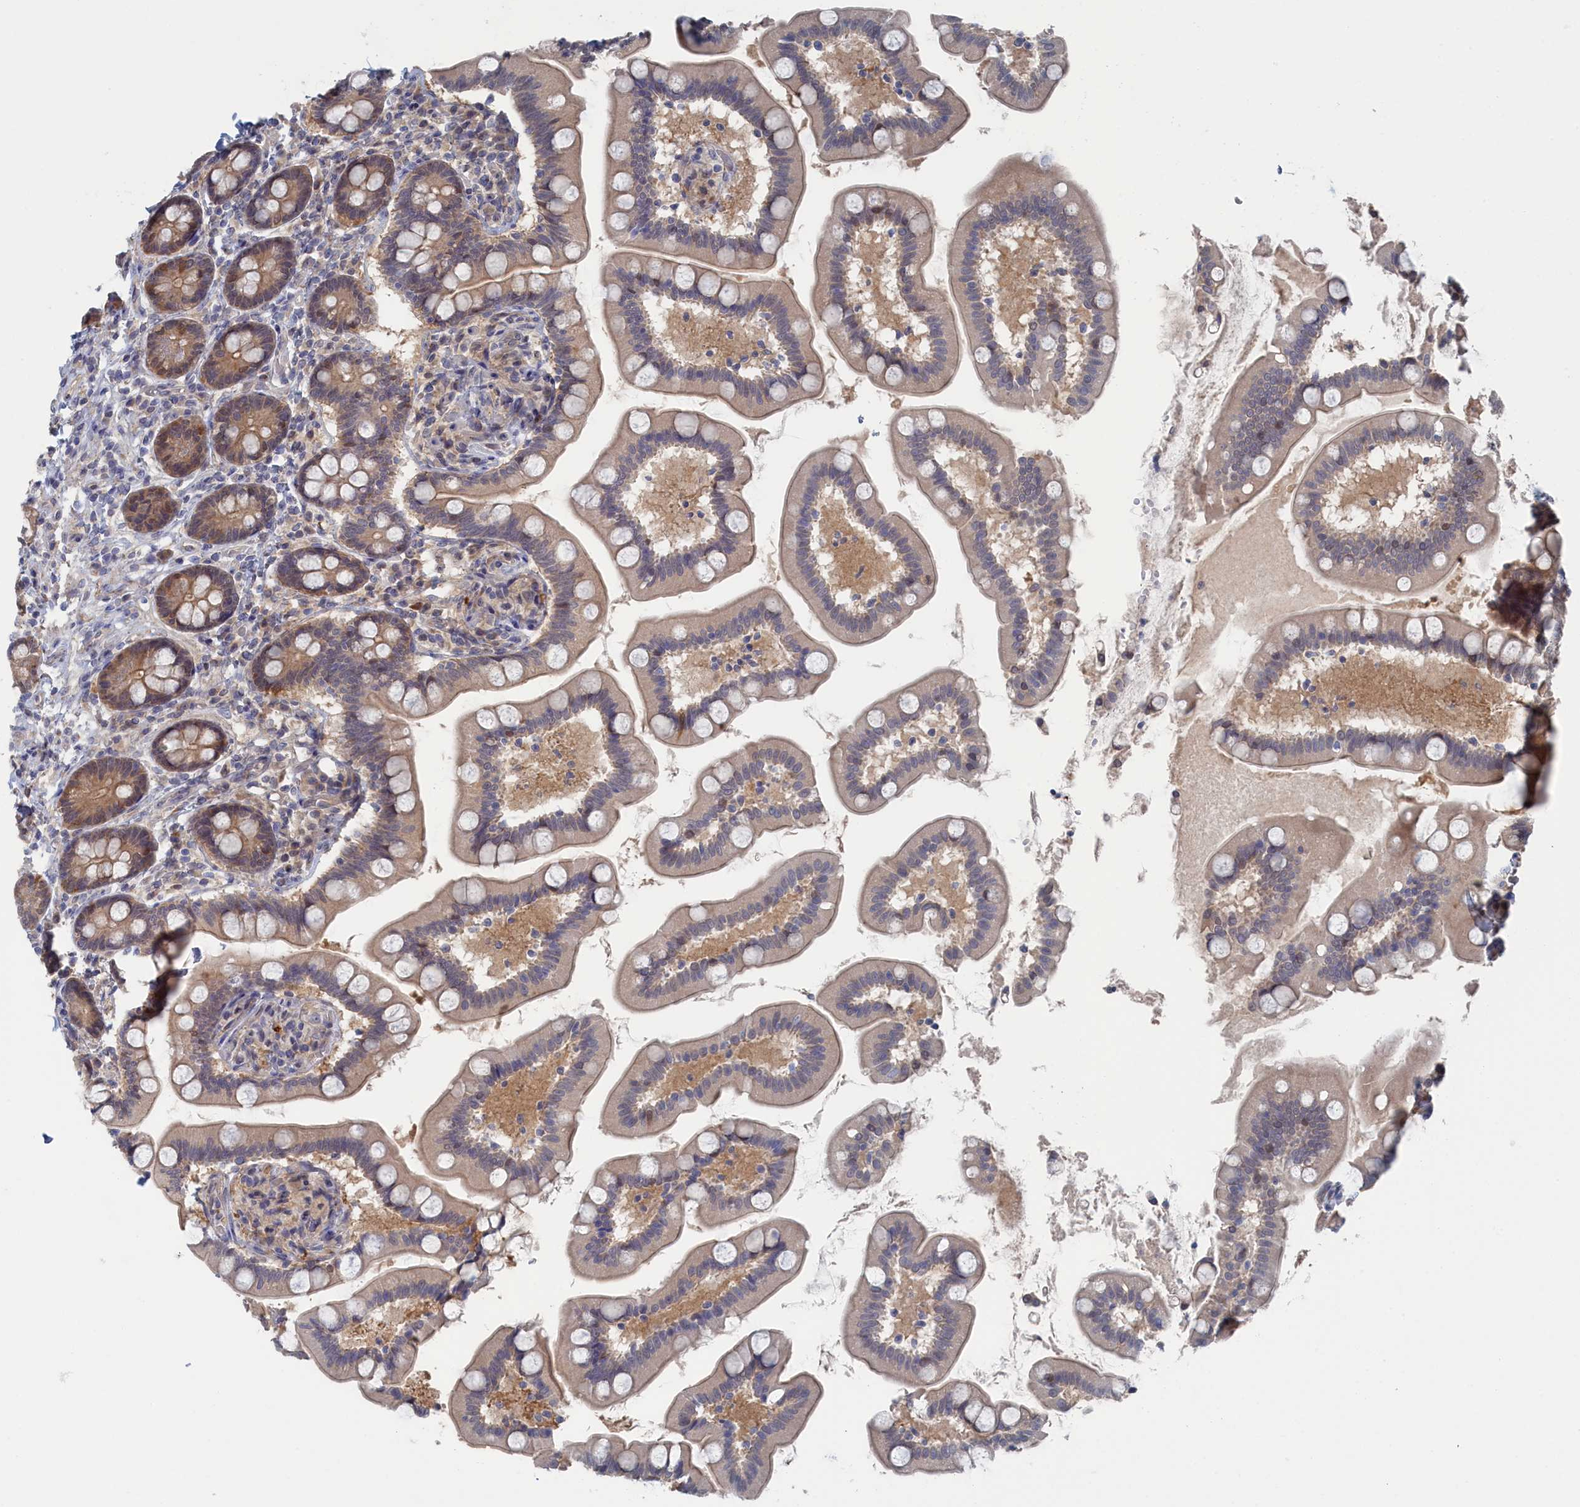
{"staining": {"intensity": "moderate", "quantity": "25%-75%", "location": "cytoplasmic/membranous"}, "tissue": "small intestine", "cell_type": "Glandular cells", "image_type": "normal", "snomed": [{"axis": "morphology", "description": "Normal tissue, NOS"}, {"axis": "topography", "description": "Small intestine"}], "caption": "Protein expression analysis of benign human small intestine reveals moderate cytoplasmic/membranous expression in approximately 25%-75% of glandular cells. The staining was performed using DAB (3,3'-diaminobenzidine) to visualize the protein expression in brown, while the nuclei were stained in blue with hematoxylin (Magnification: 20x).", "gene": "IRGQ", "patient": {"sex": "female", "age": 64}}